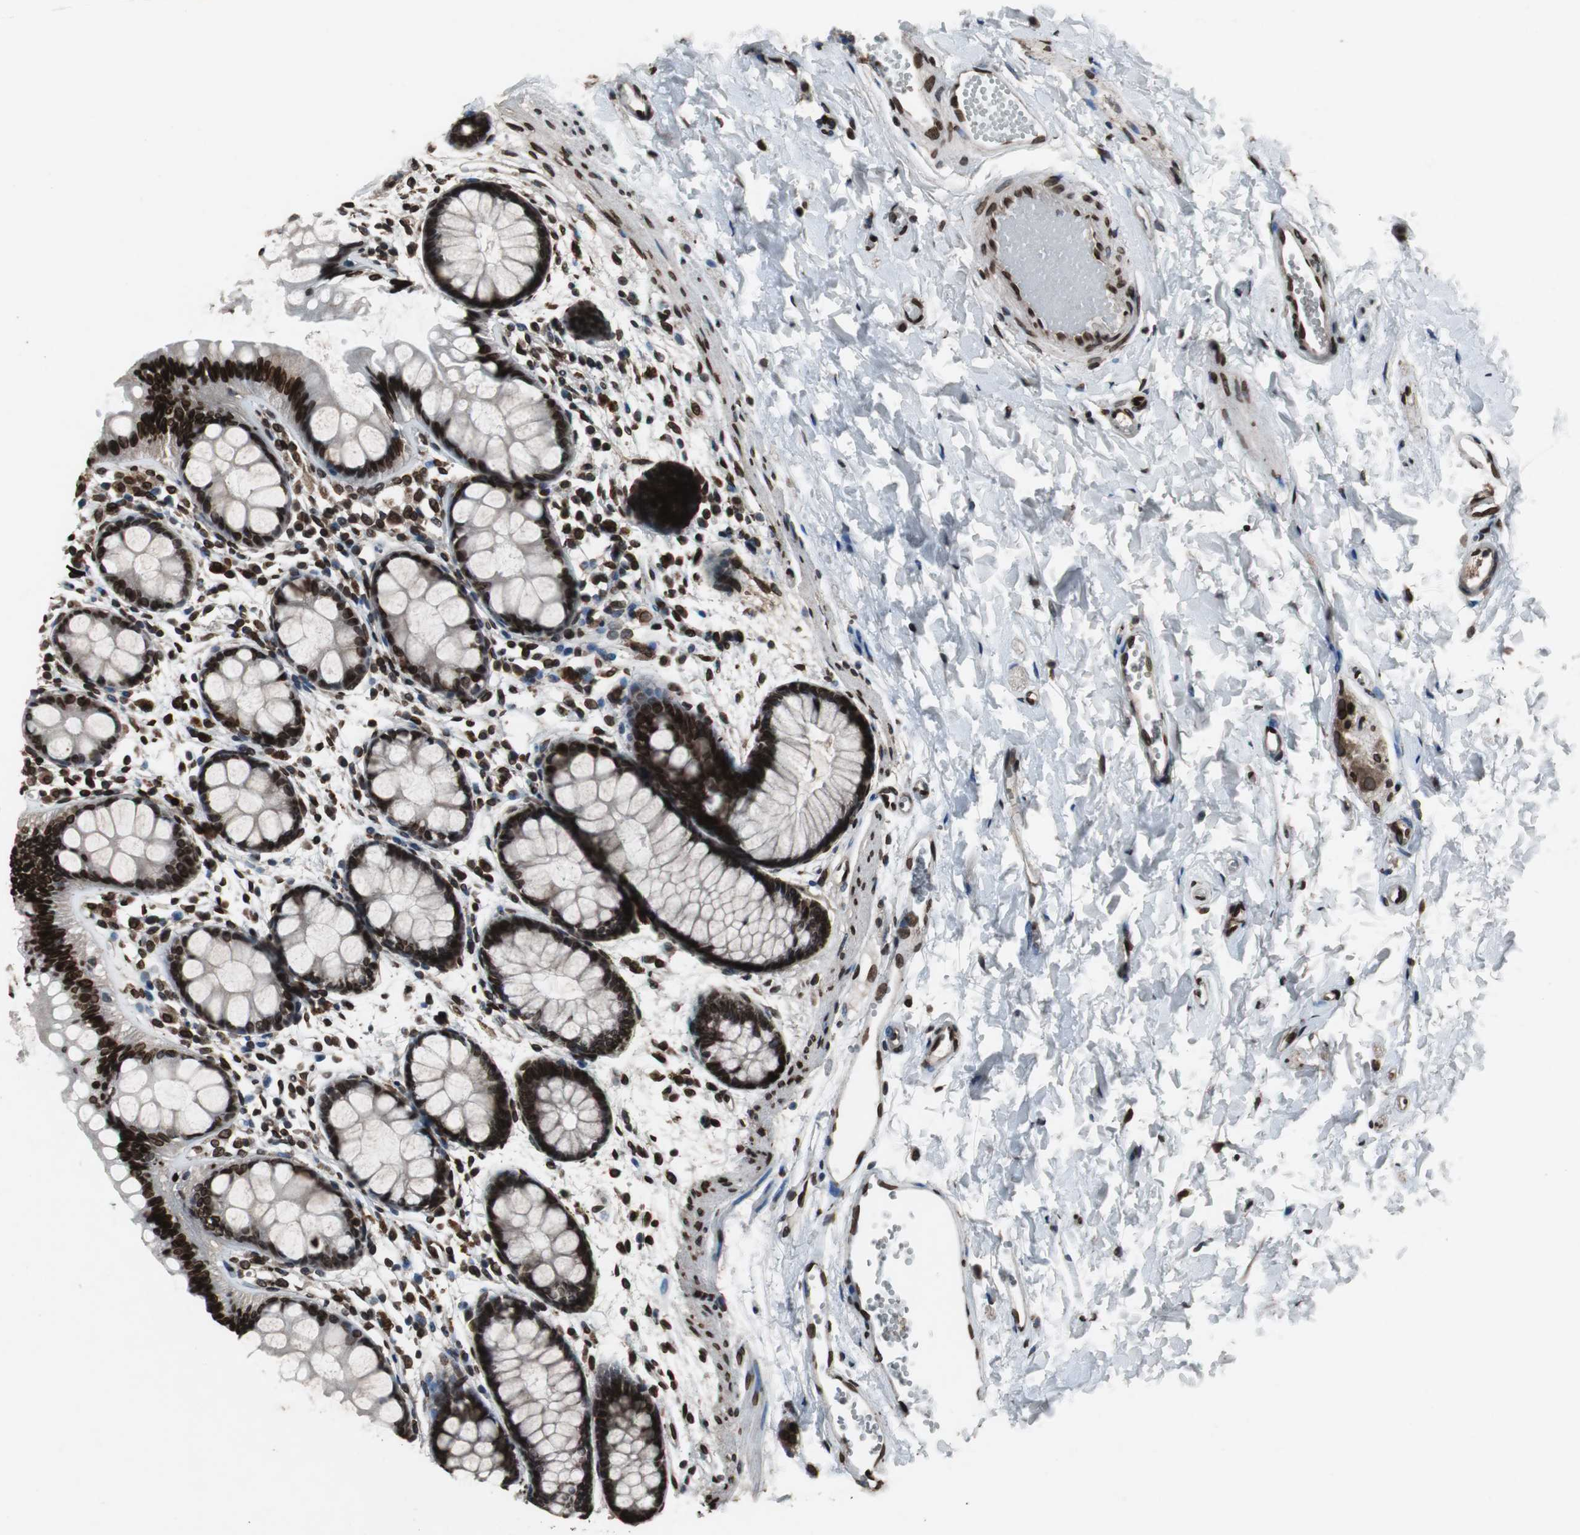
{"staining": {"intensity": "strong", "quantity": ">75%", "location": "cytoplasmic/membranous,nuclear"}, "tissue": "rectum", "cell_type": "Glandular cells", "image_type": "normal", "snomed": [{"axis": "morphology", "description": "Normal tissue, NOS"}, {"axis": "topography", "description": "Rectum"}], "caption": "Immunohistochemistry (IHC) image of unremarkable rectum: human rectum stained using immunohistochemistry (IHC) exhibits high levels of strong protein expression localized specifically in the cytoplasmic/membranous,nuclear of glandular cells, appearing as a cytoplasmic/membranous,nuclear brown color.", "gene": "LMNA", "patient": {"sex": "female", "age": 66}}